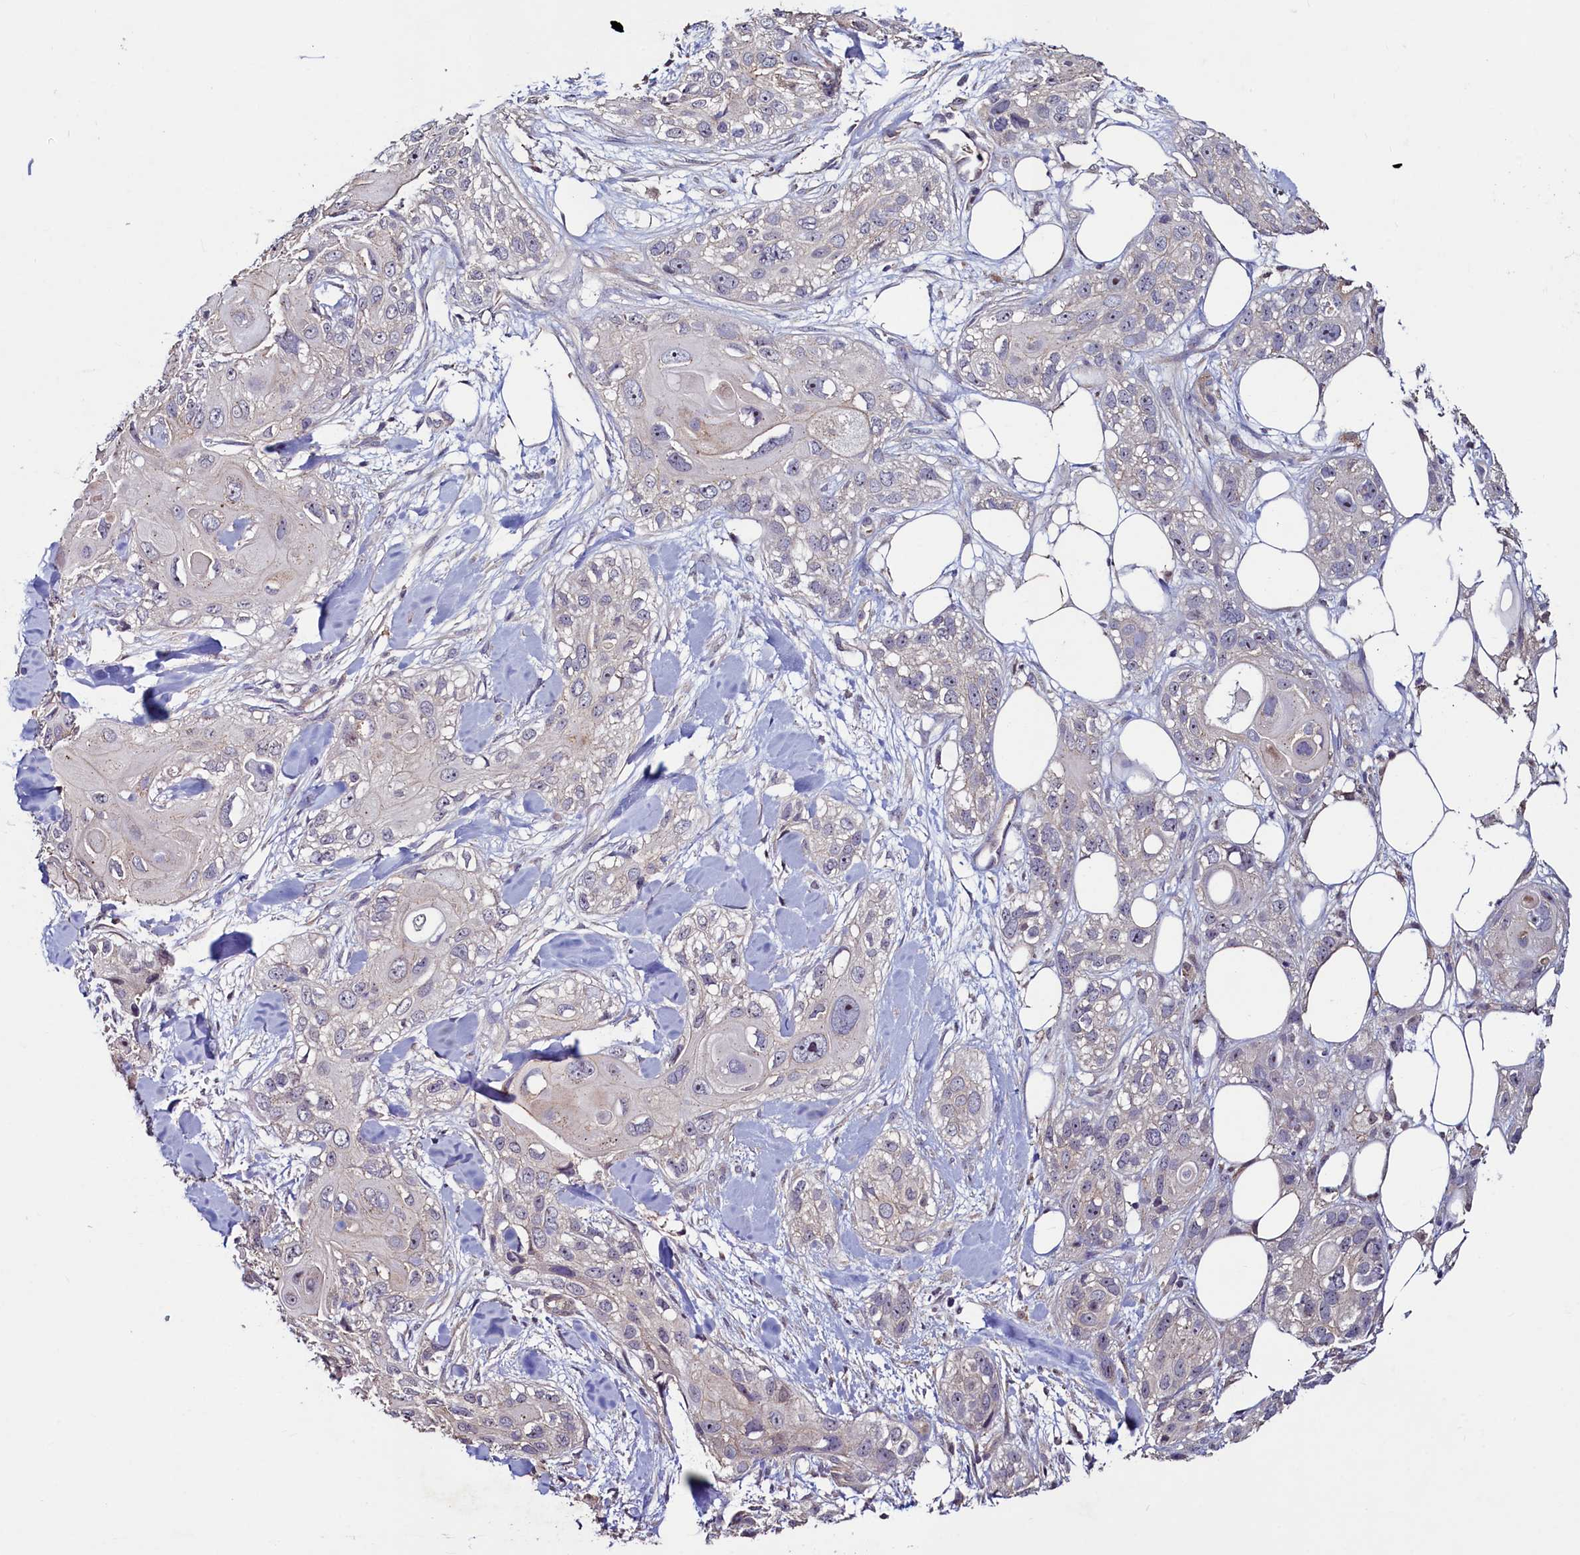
{"staining": {"intensity": "negative", "quantity": "none", "location": "none"}, "tissue": "skin cancer", "cell_type": "Tumor cells", "image_type": "cancer", "snomed": [{"axis": "morphology", "description": "Normal tissue, NOS"}, {"axis": "morphology", "description": "Squamous cell carcinoma, NOS"}, {"axis": "topography", "description": "Skin"}], "caption": "Immunohistochemical staining of skin squamous cell carcinoma exhibits no significant expression in tumor cells. The staining is performed using DAB brown chromogen with nuclei counter-stained in using hematoxylin.", "gene": "PALM", "patient": {"sex": "male", "age": 72}}